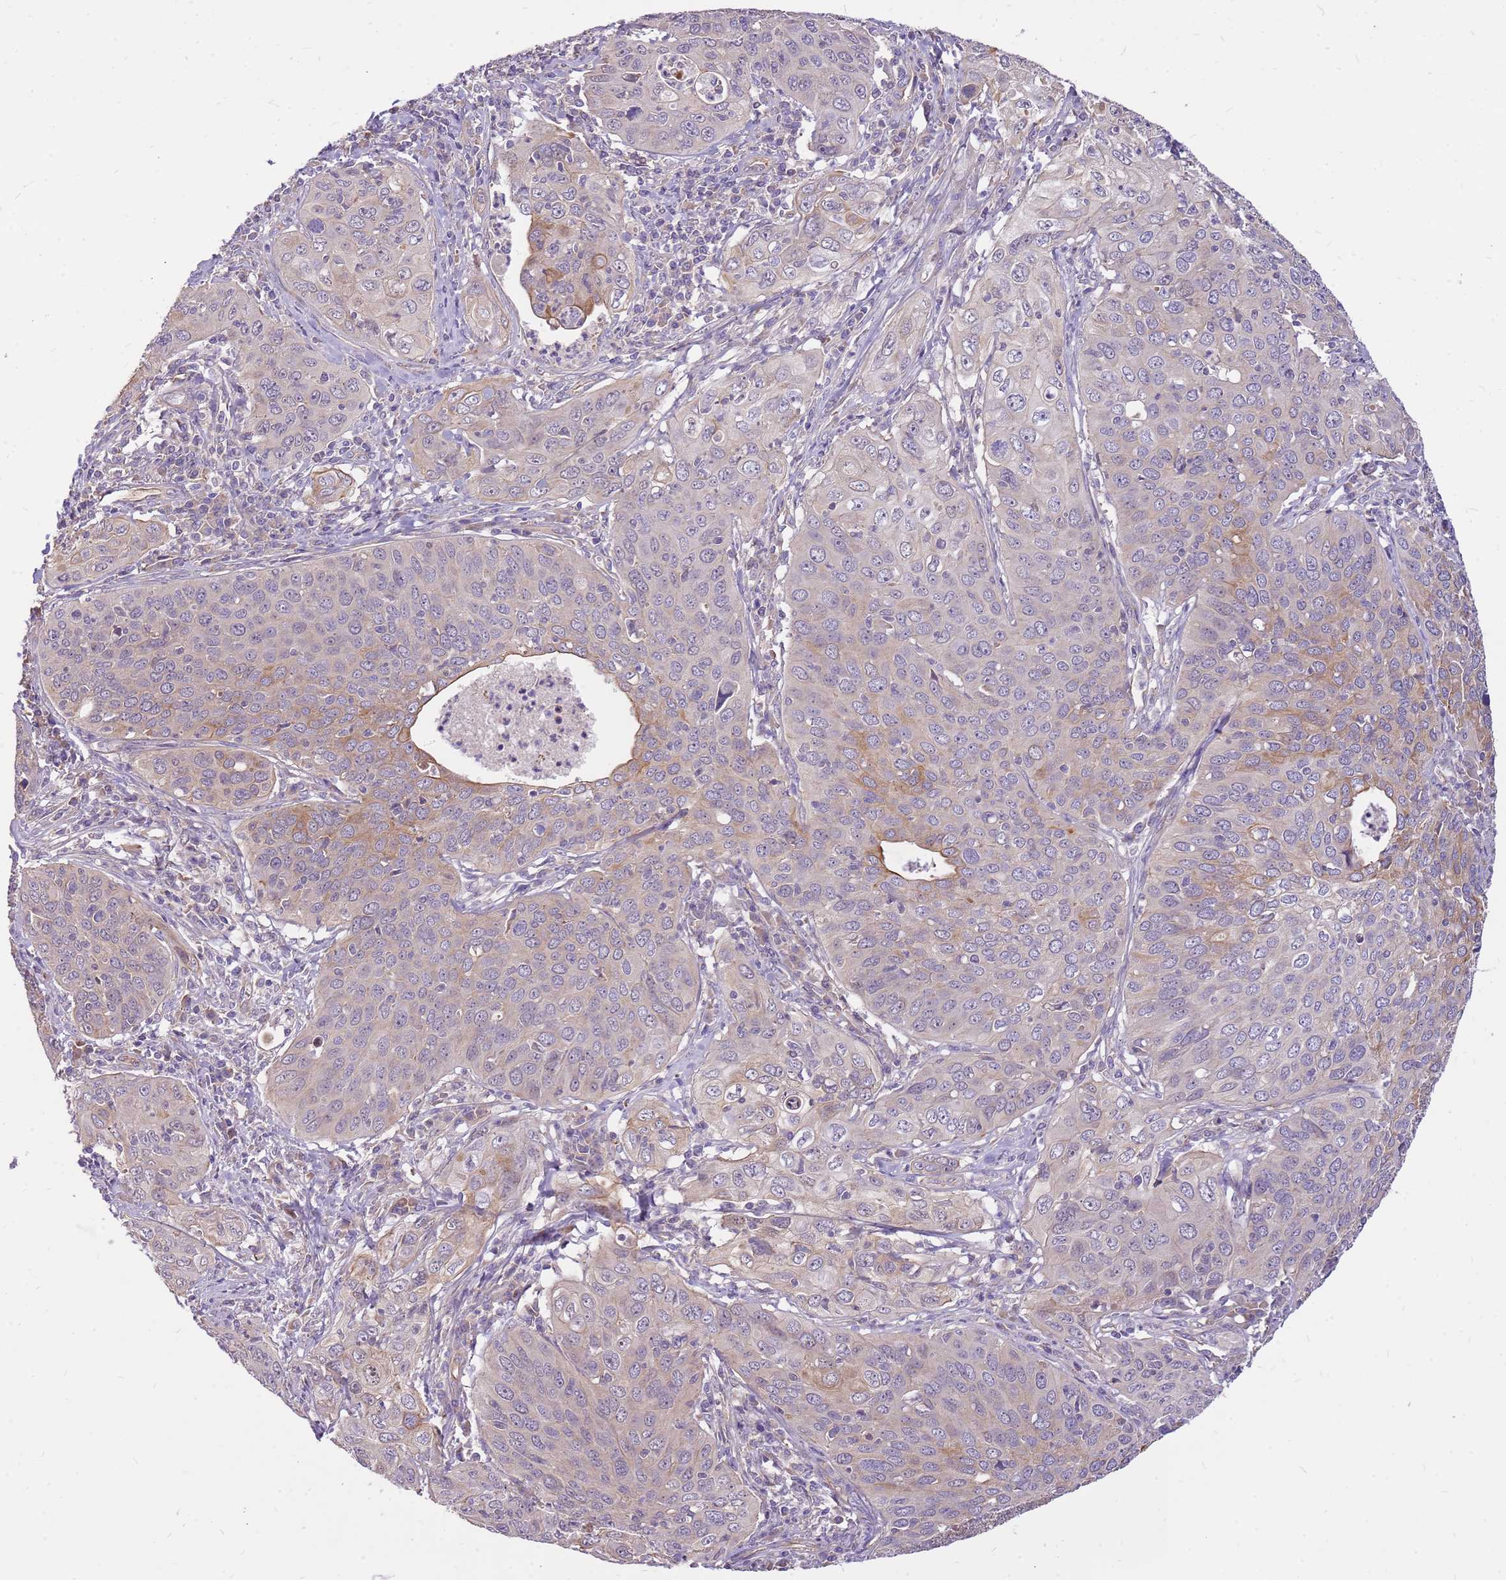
{"staining": {"intensity": "moderate", "quantity": "<25%", "location": "cytoplasmic/membranous"}, "tissue": "cervical cancer", "cell_type": "Tumor cells", "image_type": "cancer", "snomed": [{"axis": "morphology", "description": "Squamous cell carcinoma, NOS"}, {"axis": "topography", "description": "Cervix"}], "caption": "Squamous cell carcinoma (cervical) stained for a protein (brown) shows moderate cytoplasmic/membranous positive staining in about <25% of tumor cells.", "gene": "WASHC4", "patient": {"sex": "female", "age": 36}}